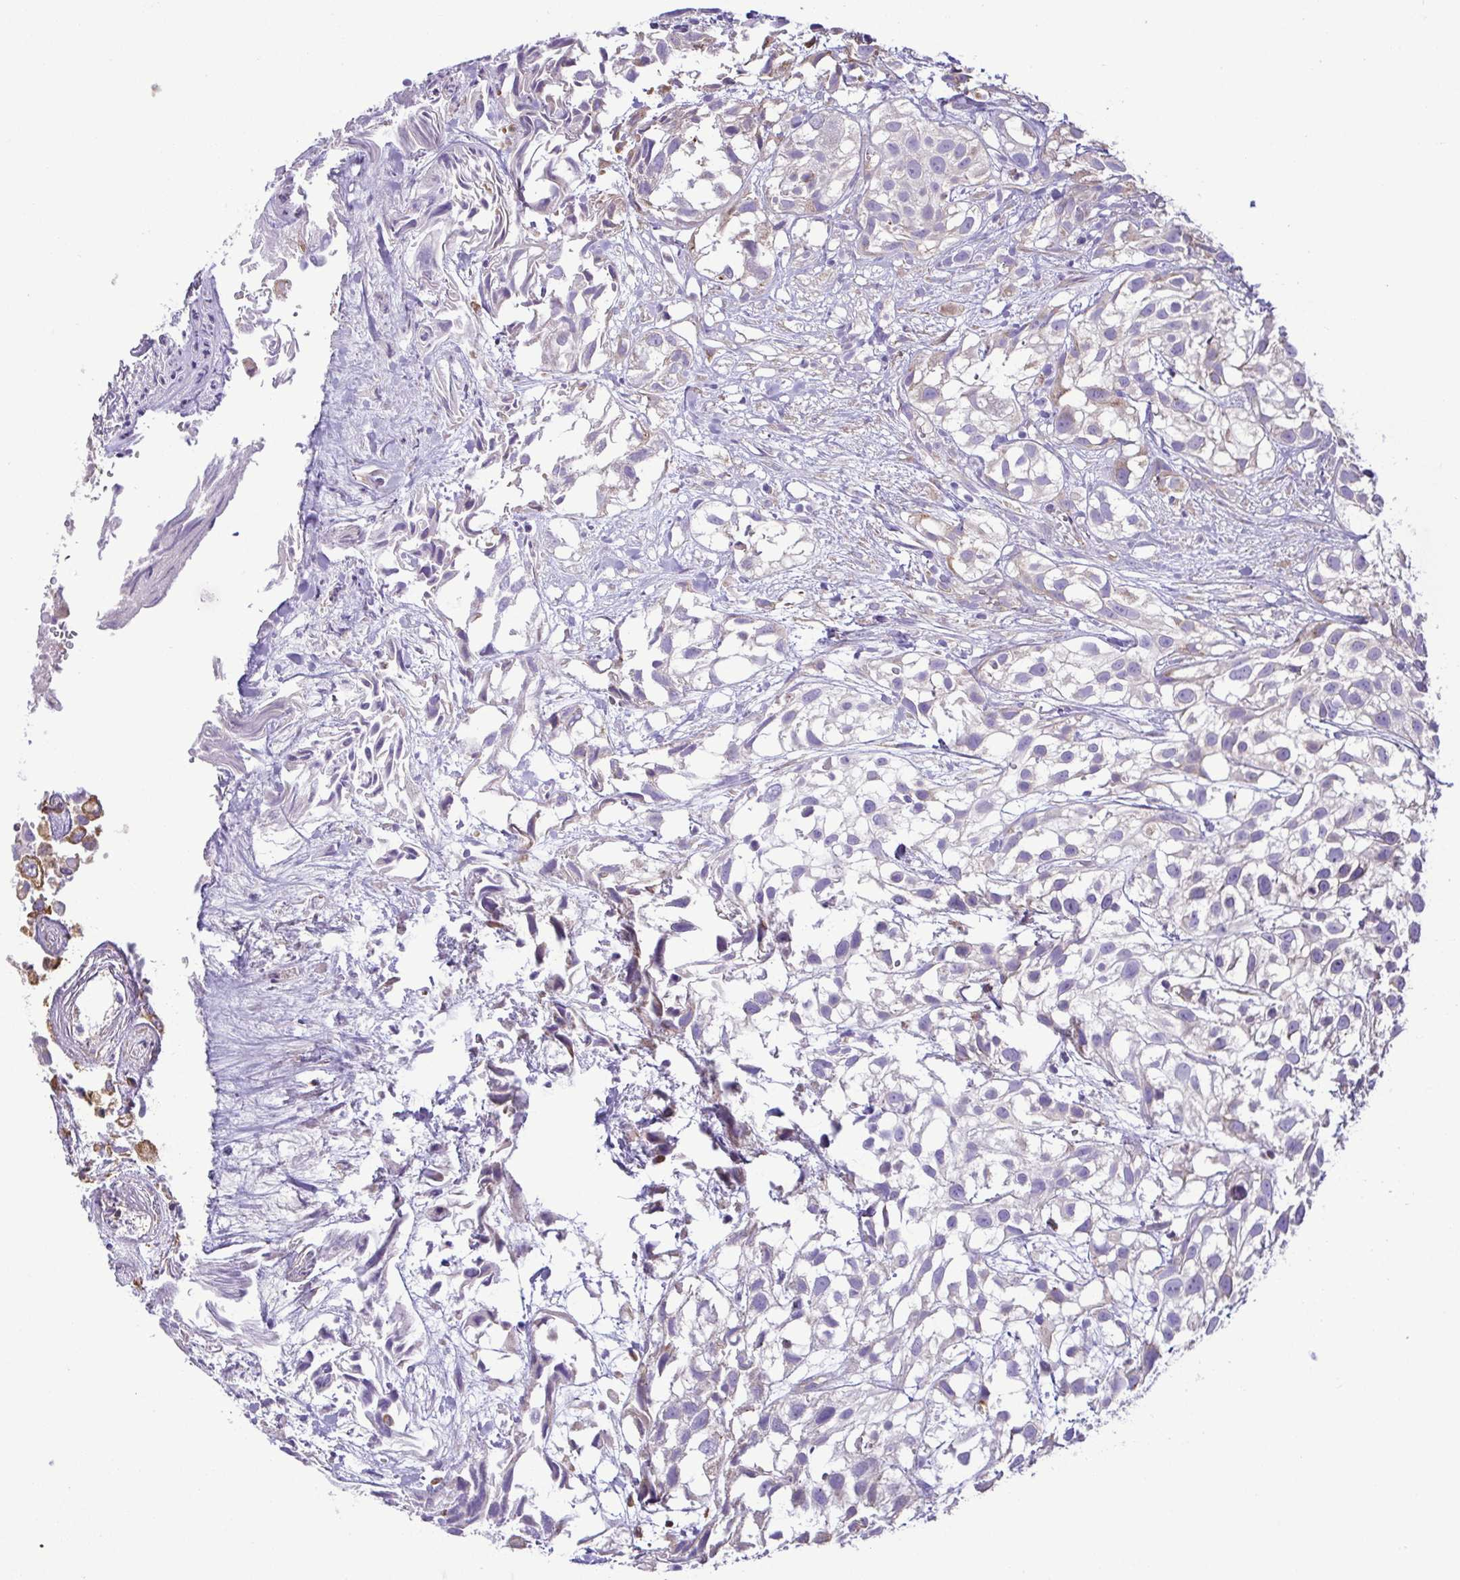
{"staining": {"intensity": "weak", "quantity": "<25%", "location": "cytoplasmic/membranous"}, "tissue": "urothelial cancer", "cell_type": "Tumor cells", "image_type": "cancer", "snomed": [{"axis": "morphology", "description": "Urothelial carcinoma, High grade"}, {"axis": "topography", "description": "Urinary bladder"}], "caption": "IHC micrograph of neoplastic tissue: urothelial cancer stained with DAB (3,3'-diaminobenzidine) exhibits no significant protein positivity in tumor cells. The staining is performed using DAB brown chromogen with nuclei counter-stained in using hematoxylin.", "gene": "MYL10", "patient": {"sex": "male", "age": 56}}